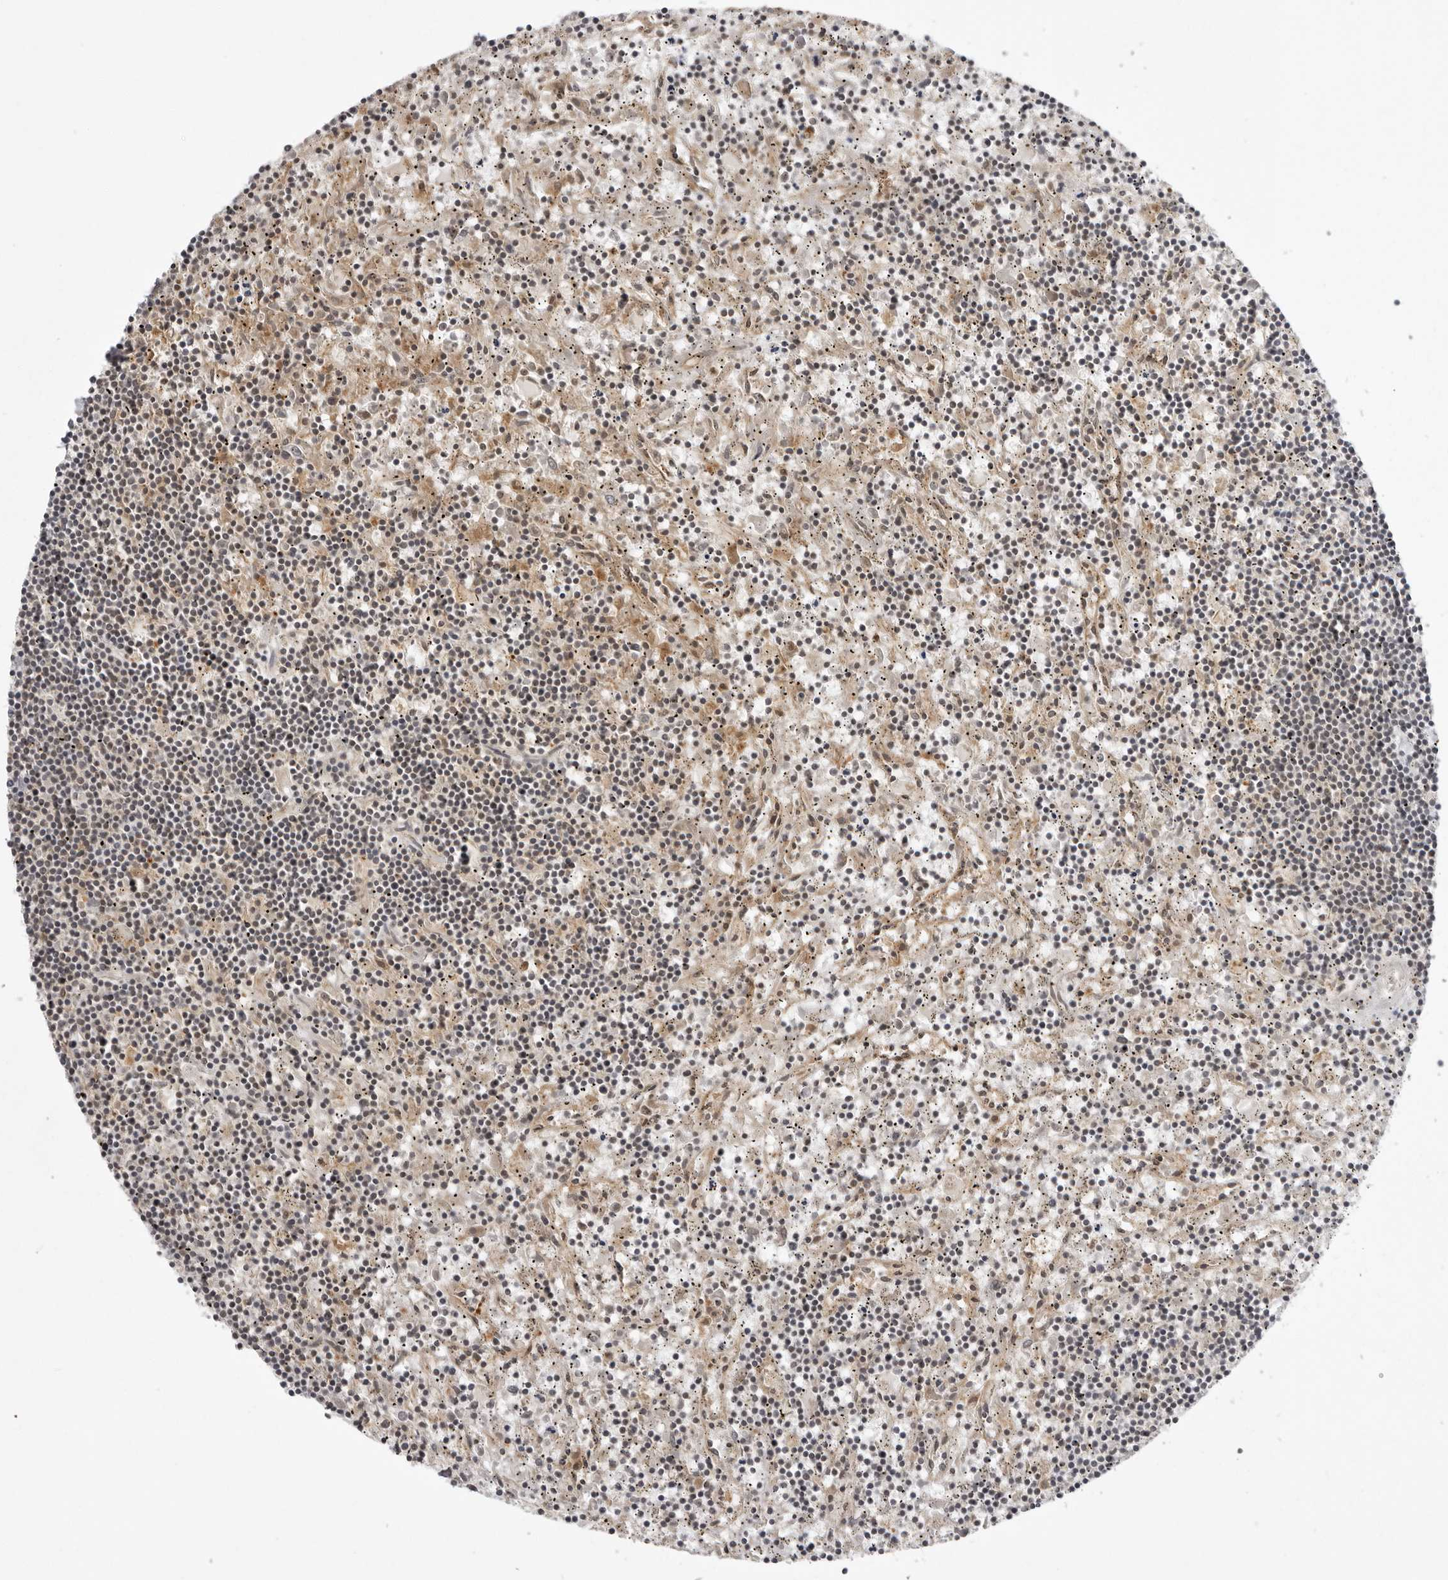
{"staining": {"intensity": "negative", "quantity": "none", "location": "none"}, "tissue": "lymphoma", "cell_type": "Tumor cells", "image_type": "cancer", "snomed": [{"axis": "morphology", "description": "Malignant lymphoma, non-Hodgkin's type, Low grade"}, {"axis": "topography", "description": "Spleen"}], "caption": "Malignant lymphoma, non-Hodgkin's type (low-grade) was stained to show a protein in brown. There is no significant staining in tumor cells. Nuclei are stained in blue.", "gene": "USP43", "patient": {"sex": "male", "age": 76}}